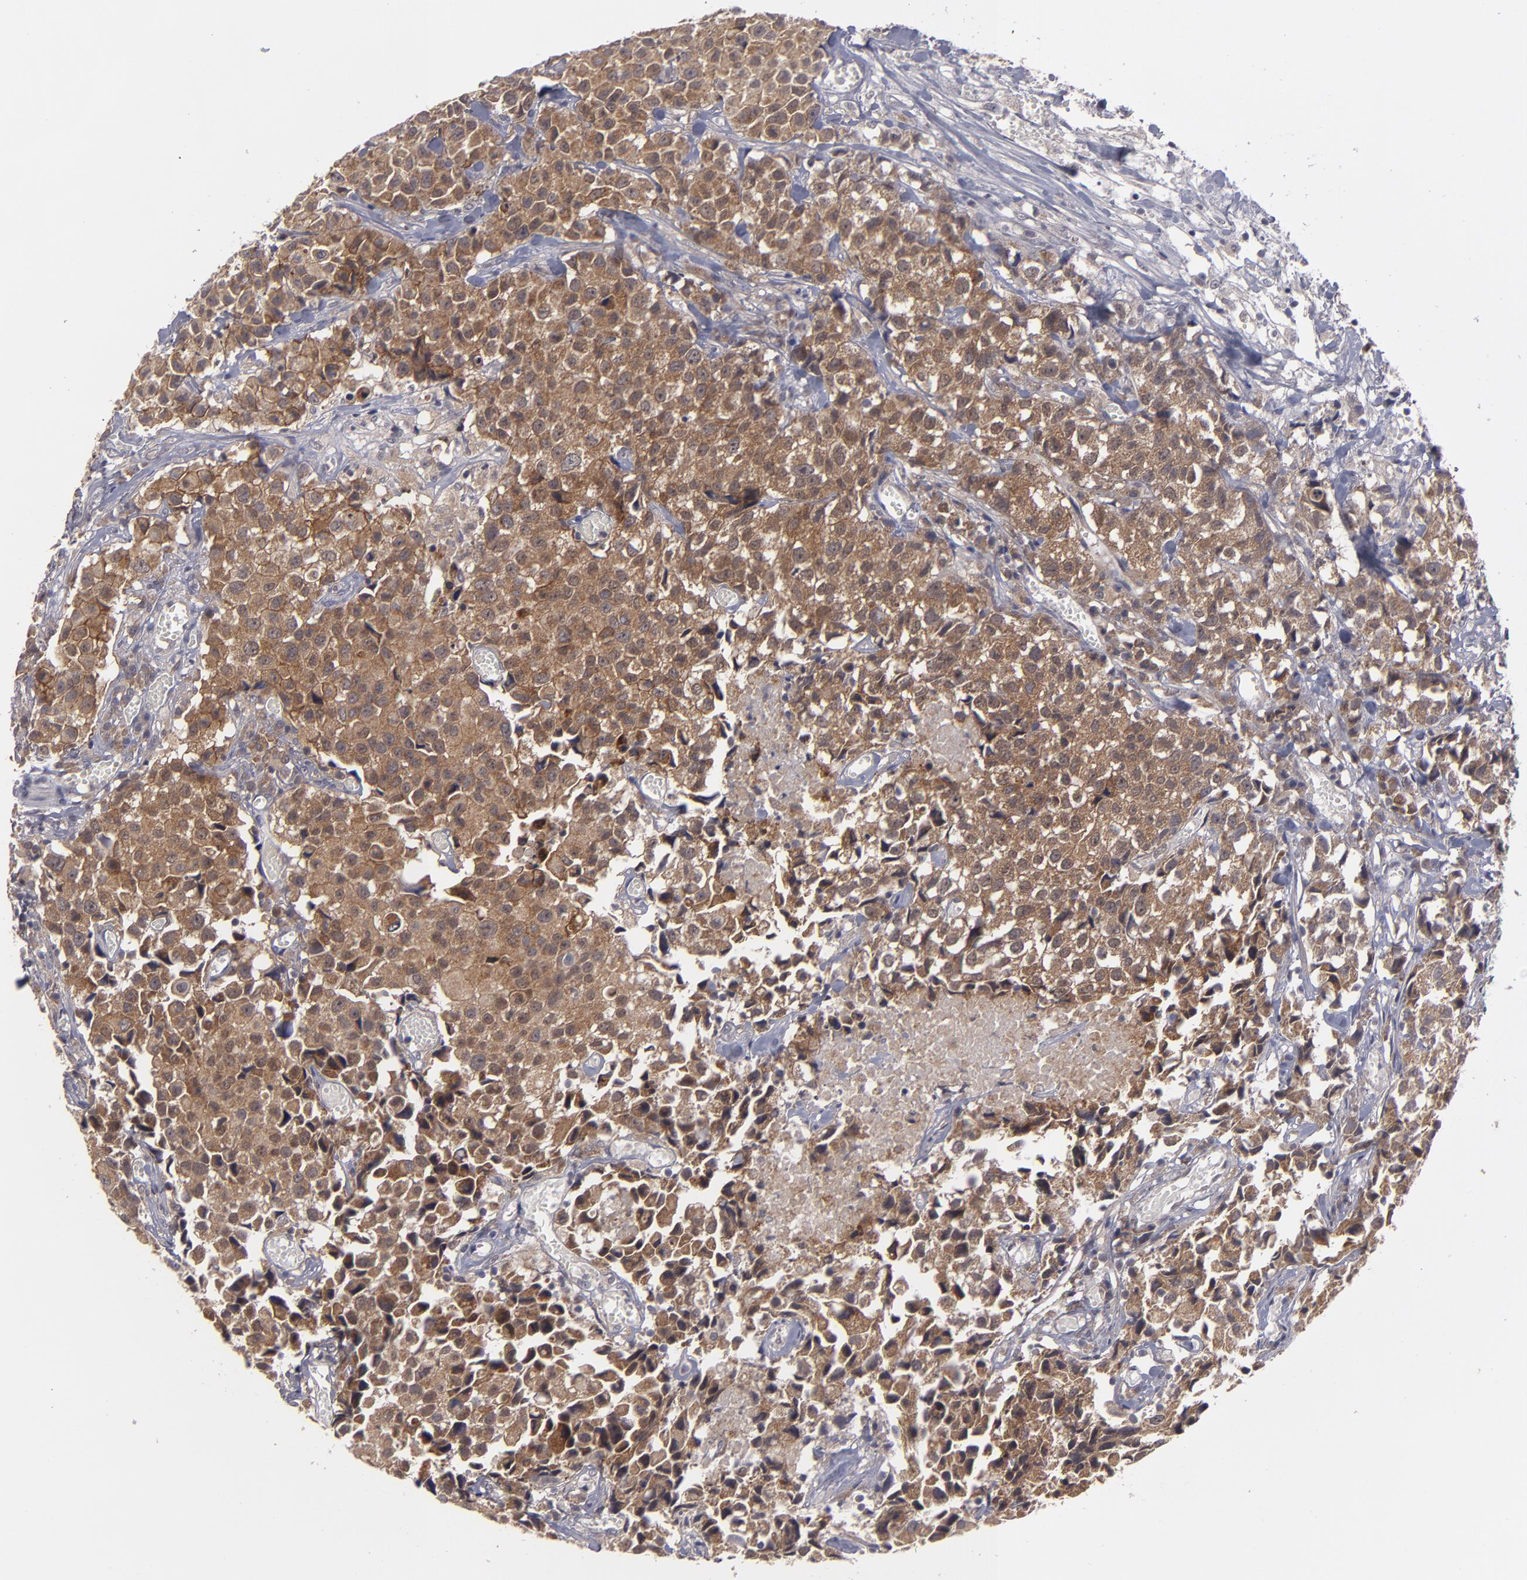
{"staining": {"intensity": "moderate", "quantity": ">75%", "location": "cytoplasmic/membranous"}, "tissue": "urothelial cancer", "cell_type": "Tumor cells", "image_type": "cancer", "snomed": [{"axis": "morphology", "description": "Urothelial carcinoma, High grade"}, {"axis": "topography", "description": "Urinary bladder"}], "caption": "Protein positivity by IHC reveals moderate cytoplasmic/membranous positivity in approximately >75% of tumor cells in urothelial cancer.", "gene": "BMP6", "patient": {"sex": "female", "age": 75}}